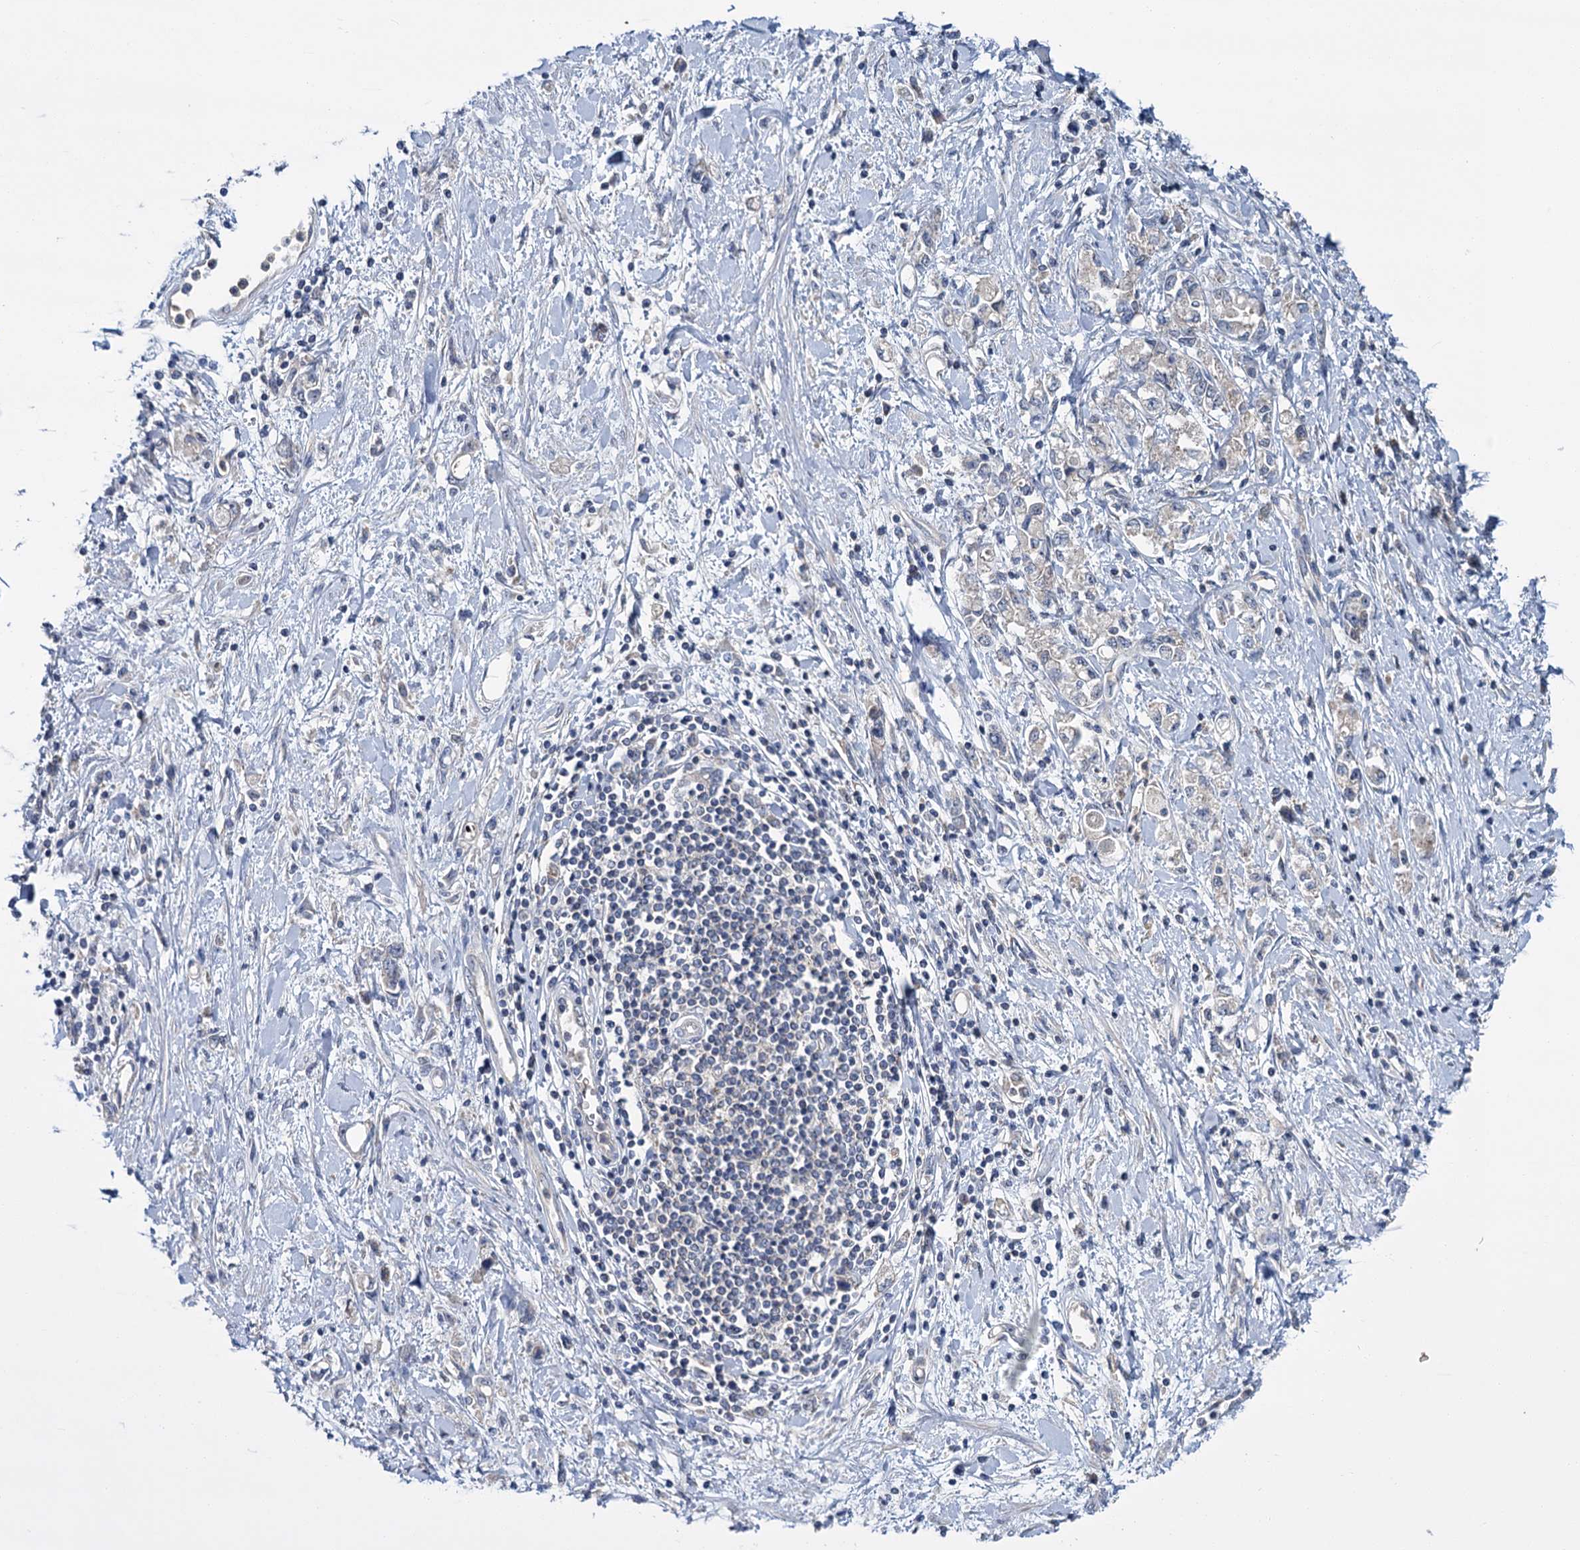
{"staining": {"intensity": "negative", "quantity": "none", "location": "none"}, "tissue": "stomach cancer", "cell_type": "Tumor cells", "image_type": "cancer", "snomed": [{"axis": "morphology", "description": "Adenocarcinoma, NOS"}, {"axis": "topography", "description": "Stomach"}], "caption": "Image shows no protein staining in tumor cells of stomach cancer tissue.", "gene": "DYNC2H1", "patient": {"sex": "female", "age": 76}}